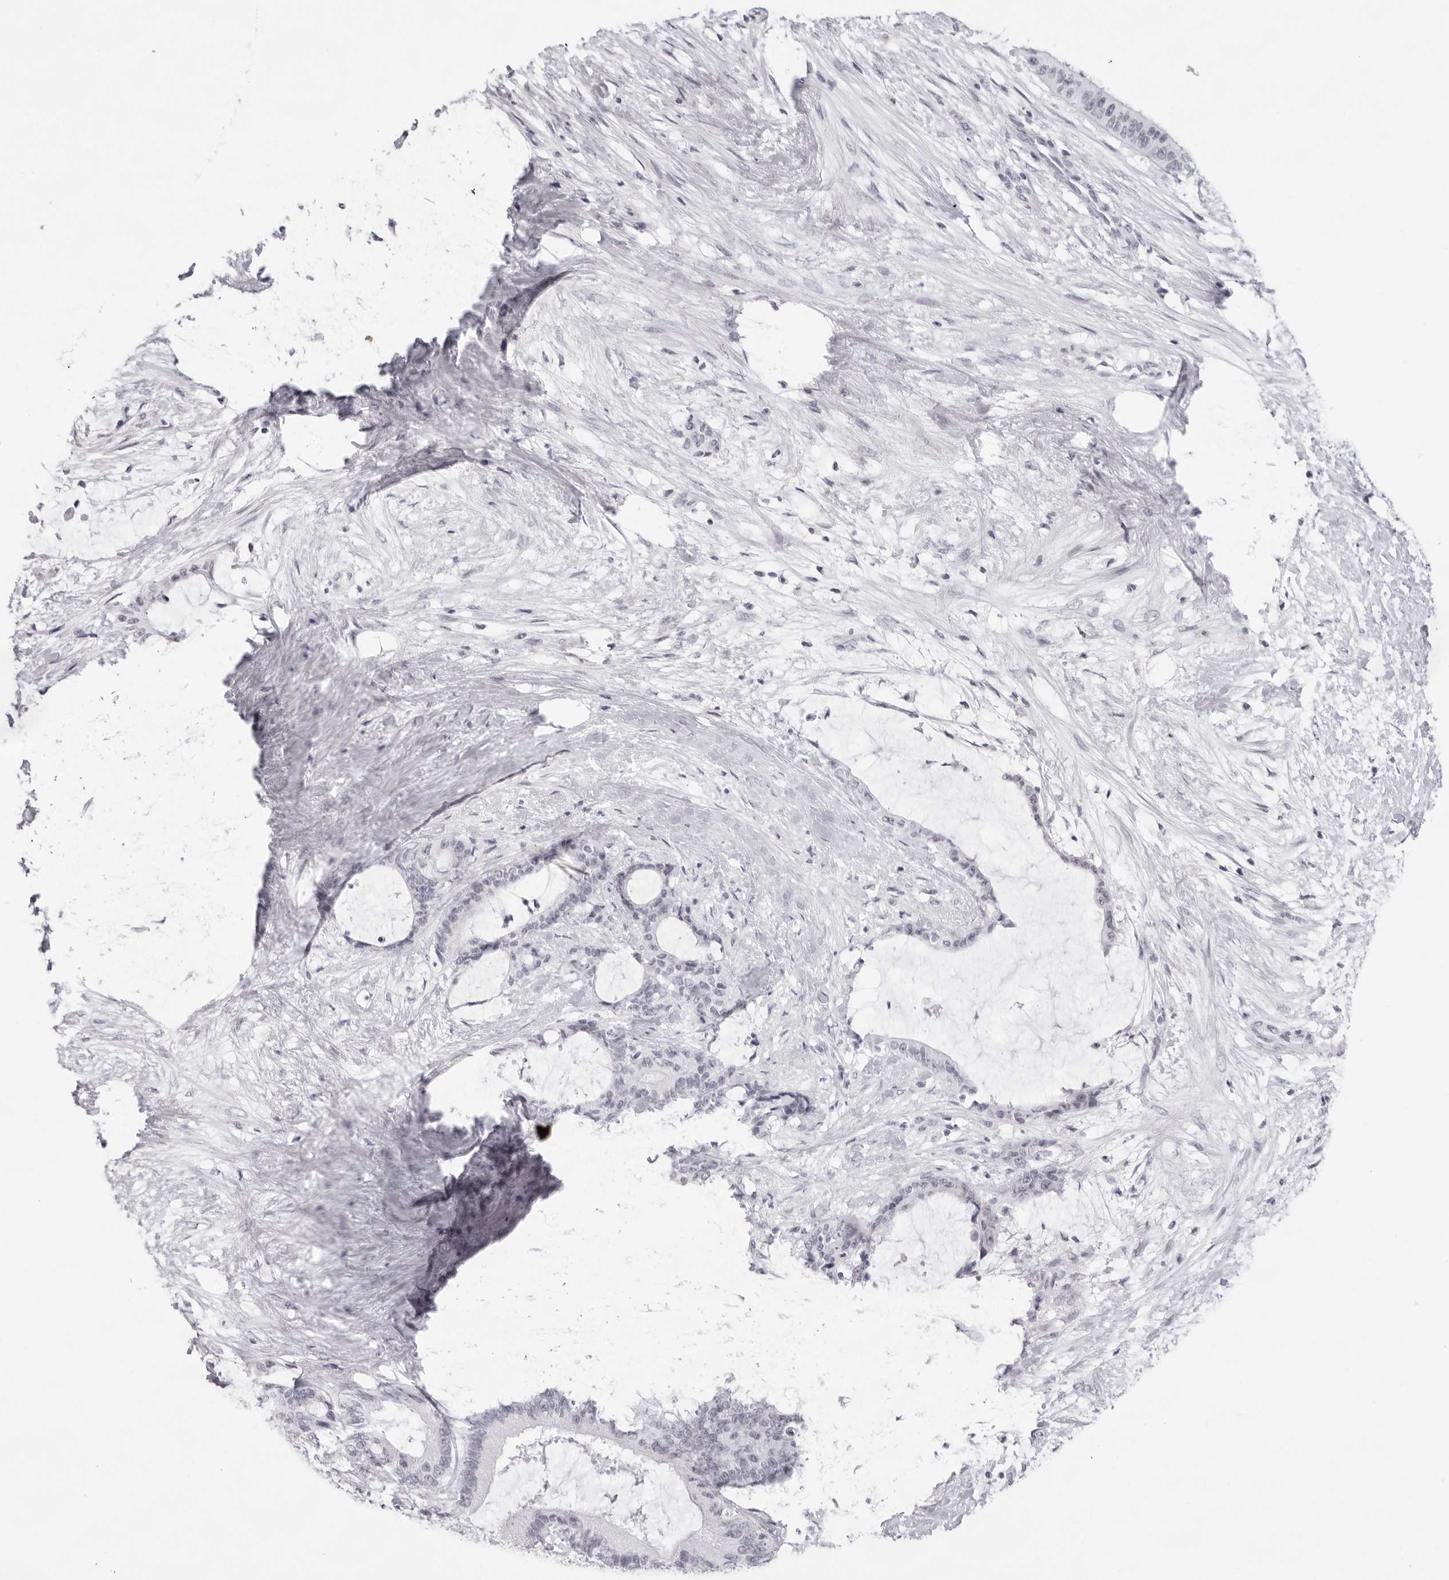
{"staining": {"intensity": "negative", "quantity": "none", "location": "none"}, "tissue": "liver cancer", "cell_type": "Tumor cells", "image_type": "cancer", "snomed": [{"axis": "morphology", "description": "Normal tissue, NOS"}, {"axis": "morphology", "description": "Cholangiocarcinoma"}, {"axis": "topography", "description": "Liver"}, {"axis": "topography", "description": "Peripheral nerve tissue"}], "caption": "Immunohistochemistry (IHC) histopathology image of neoplastic tissue: cholangiocarcinoma (liver) stained with DAB (3,3'-diaminobenzidine) reveals no significant protein expression in tumor cells.", "gene": "KLK12", "patient": {"sex": "female", "age": 73}}